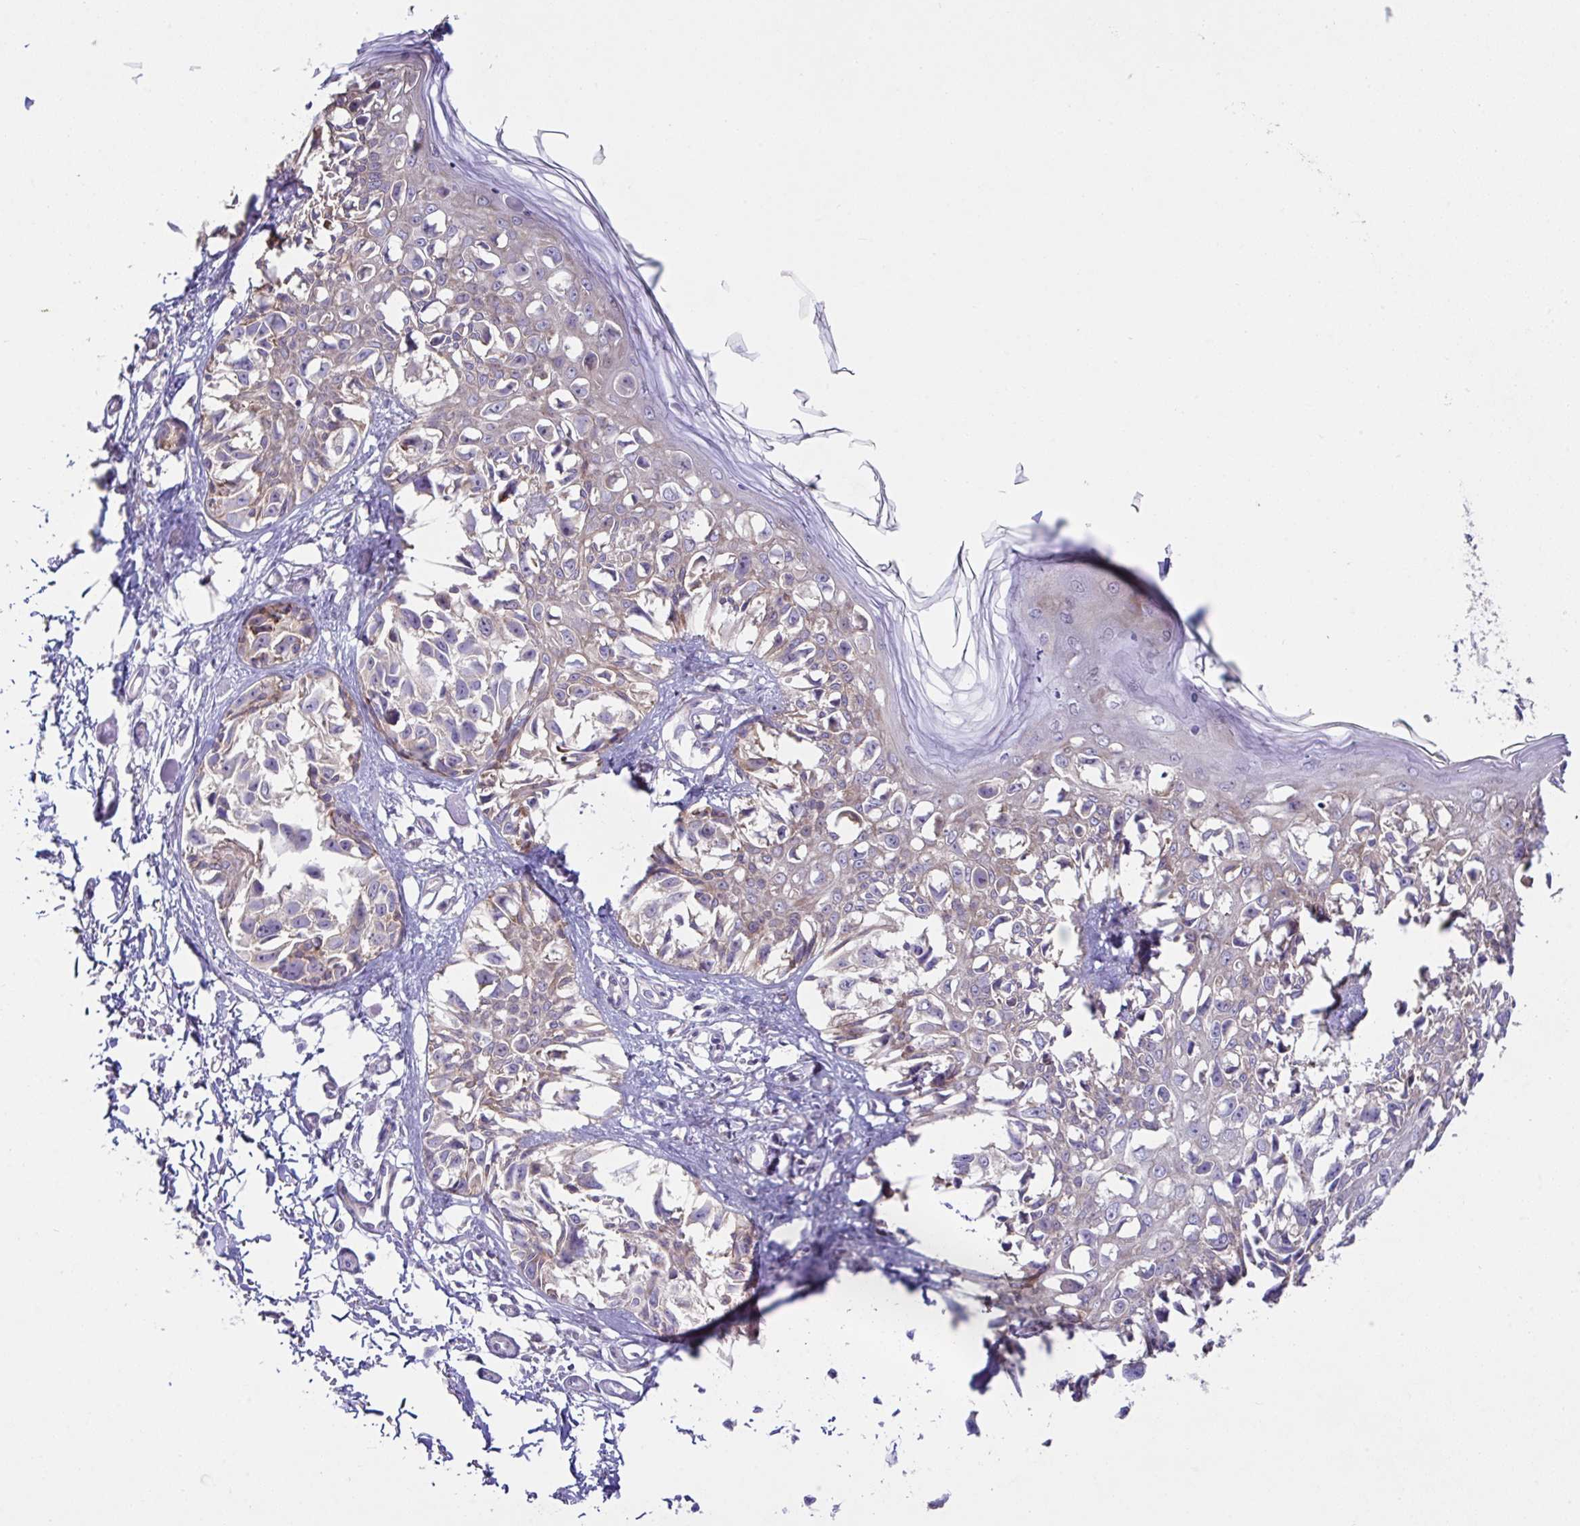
{"staining": {"intensity": "weak", "quantity": "<25%", "location": "cytoplasmic/membranous"}, "tissue": "melanoma", "cell_type": "Tumor cells", "image_type": "cancer", "snomed": [{"axis": "morphology", "description": "Malignant melanoma, NOS"}, {"axis": "topography", "description": "Skin"}], "caption": "IHC of human malignant melanoma reveals no positivity in tumor cells.", "gene": "FAU", "patient": {"sex": "male", "age": 73}}